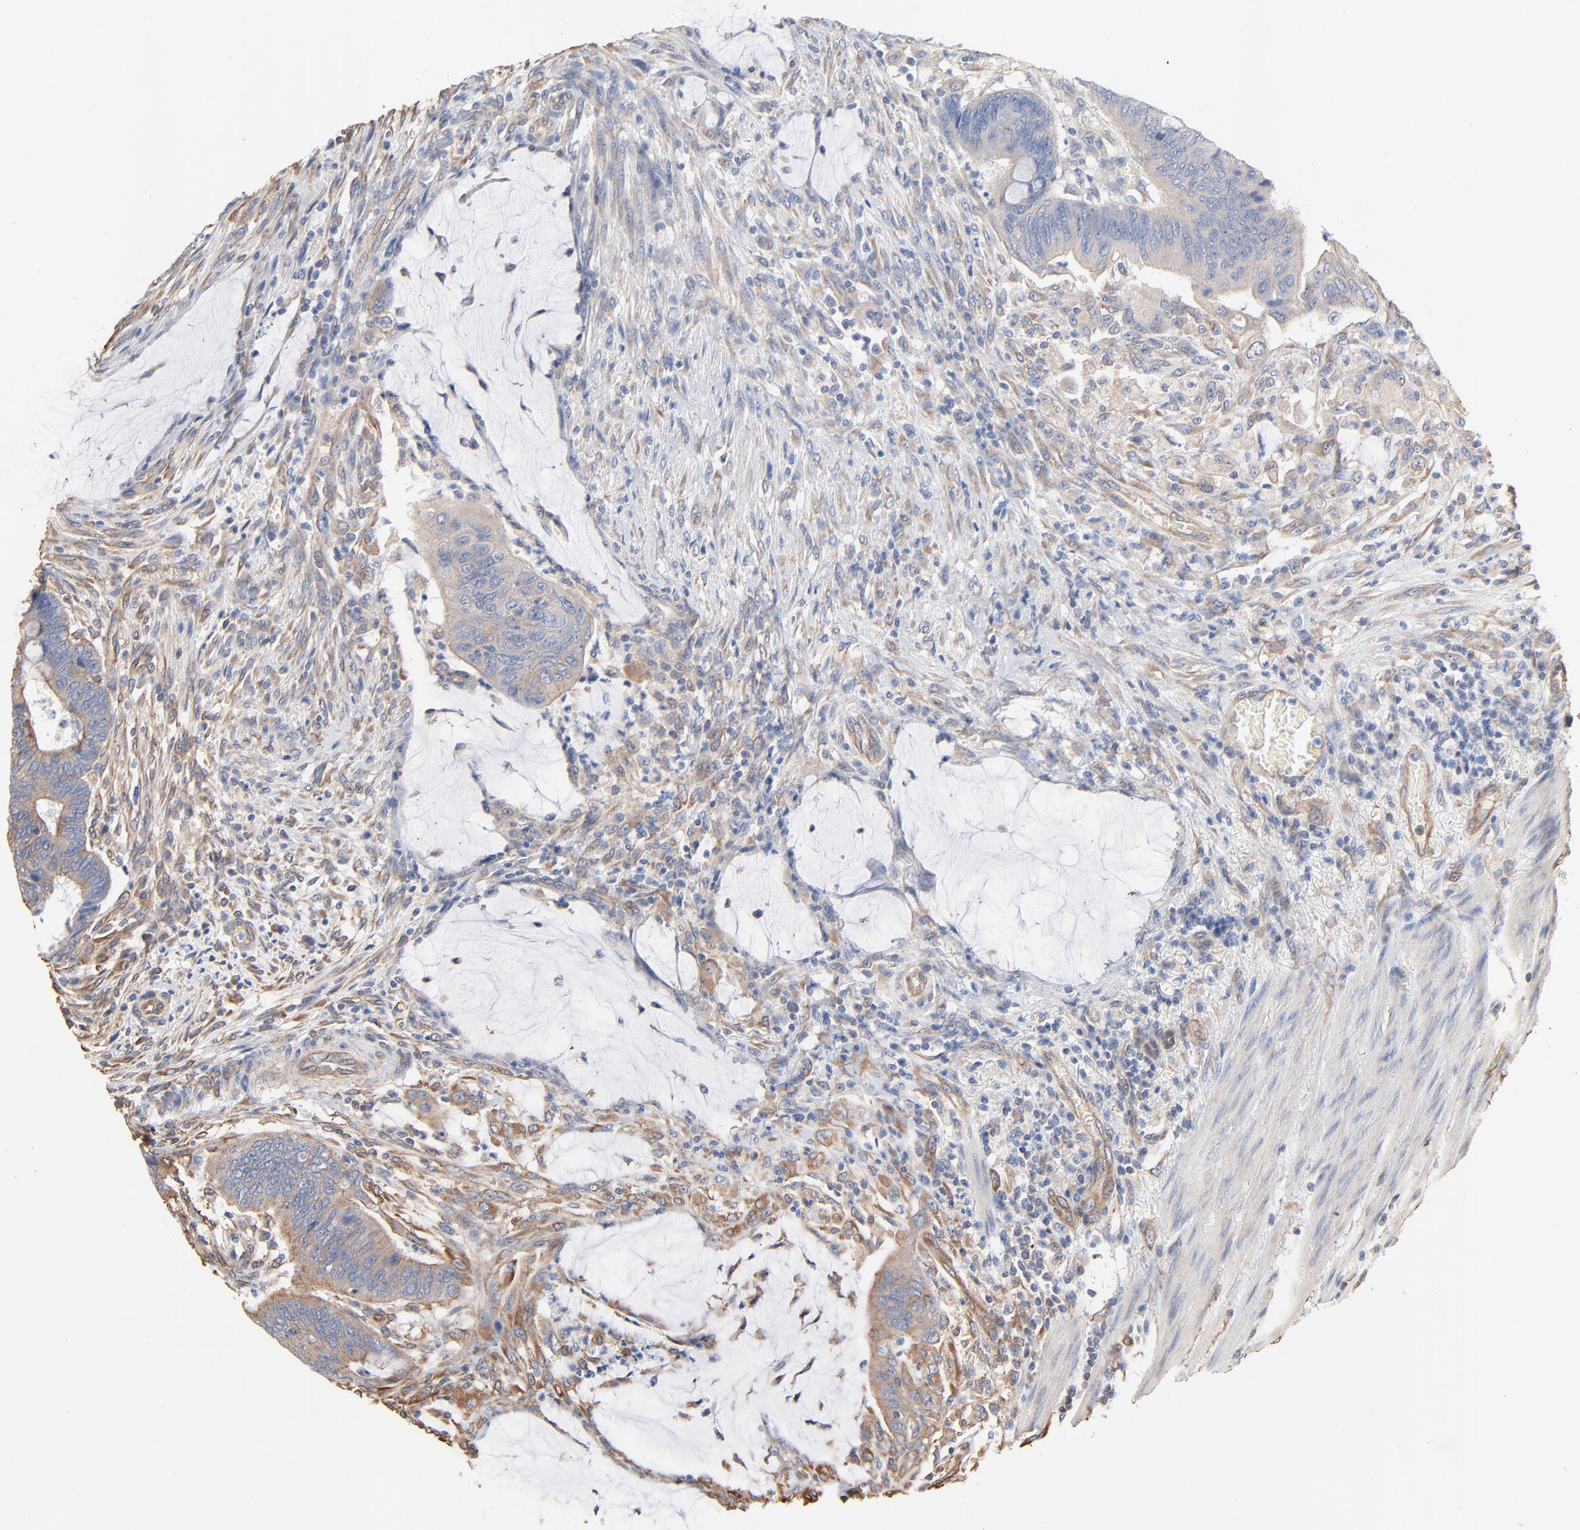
{"staining": {"intensity": "weak", "quantity": ">75%", "location": "cytoplasmic/membranous"}, "tissue": "colorectal cancer", "cell_type": "Tumor cells", "image_type": "cancer", "snomed": [{"axis": "morphology", "description": "Normal tissue, NOS"}, {"axis": "morphology", "description": "Adenocarcinoma, NOS"}, {"axis": "topography", "description": "Rectum"}], "caption": "The photomicrograph displays staining of colorectal adenocarcinoma, revealing weak cytoplasmic/membranous protein expression (brown color) within tumor cells. (IHC, brightfield microscopy, high magnification).", "gene": "ABCD4", "patient": {"sex": "male", "age": 92}}